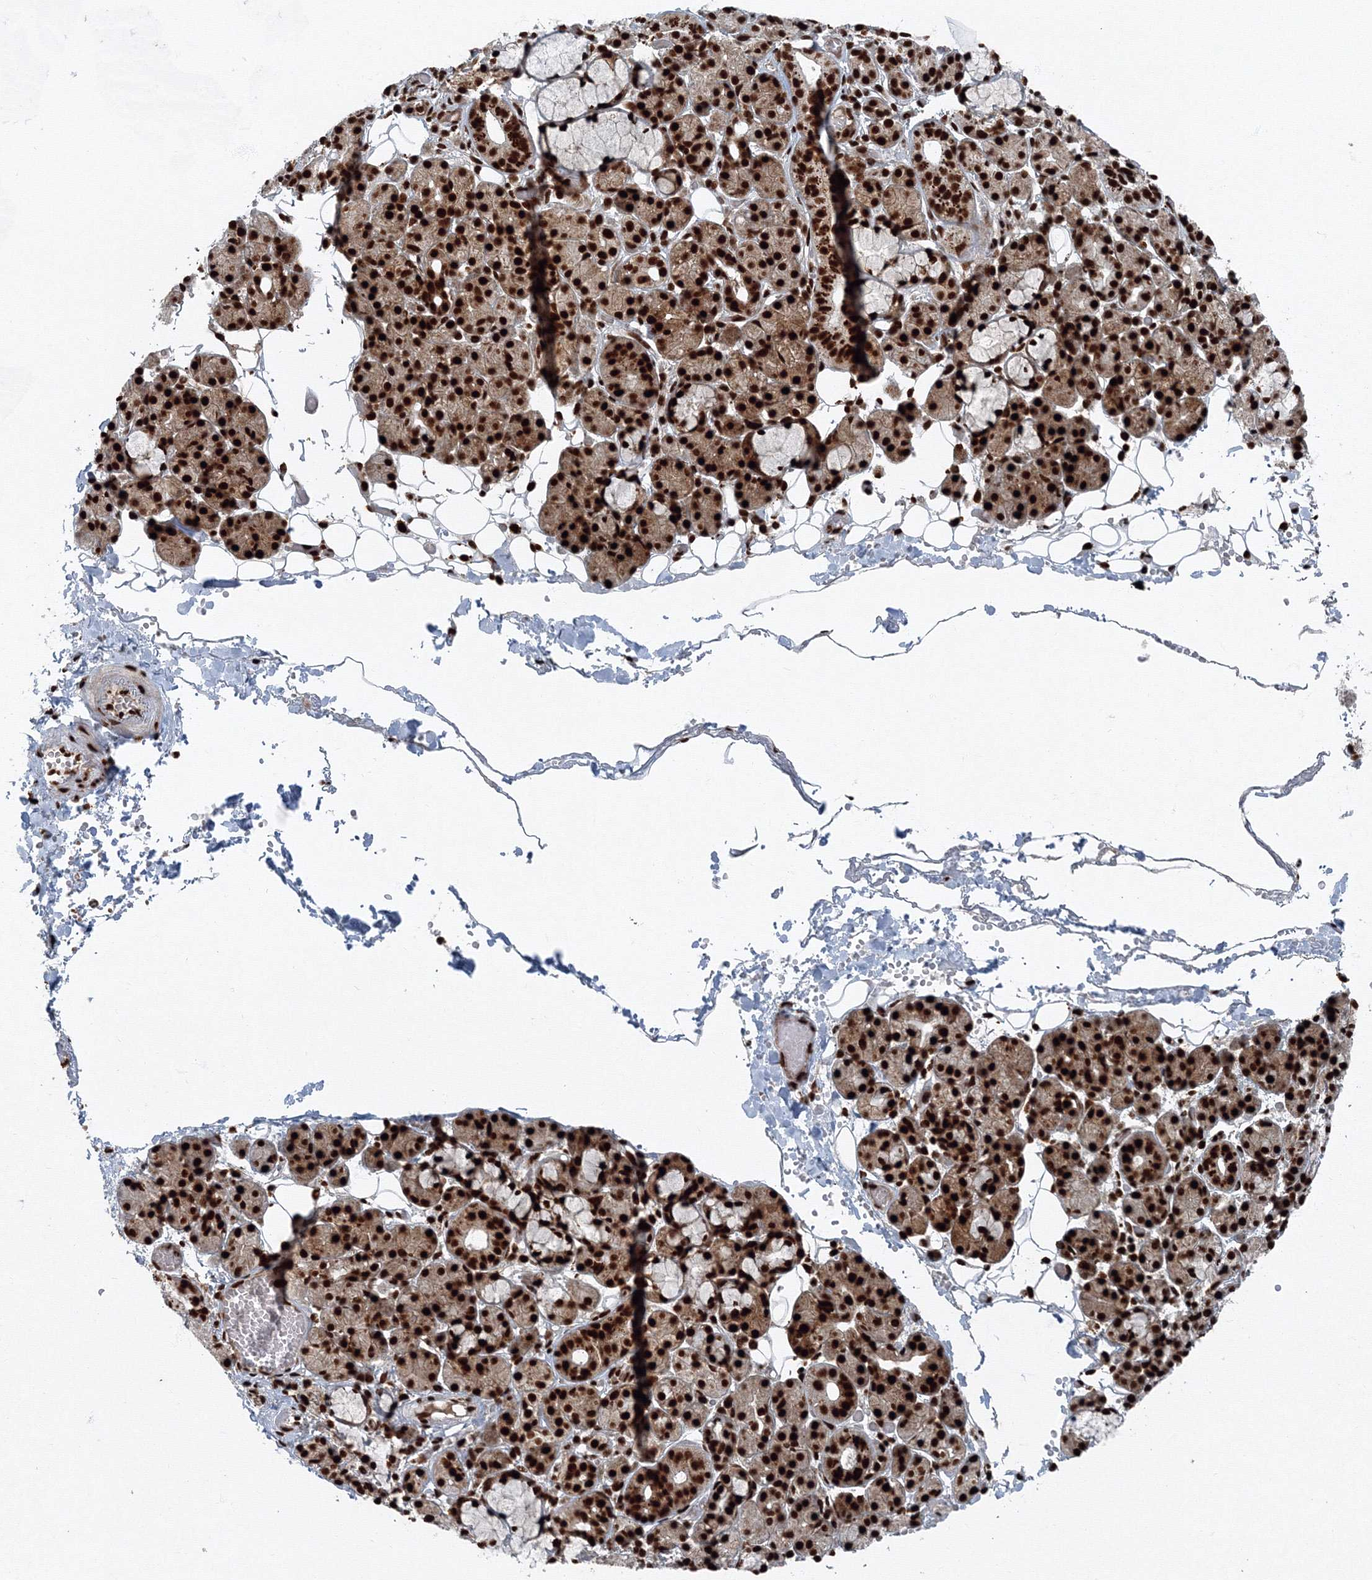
{"staining": {"intensity": "strong", "quantity": ">75%", "location": "nuclear"}, "tissue": "salivary gland", "cell_type": "Glandular cells", "image_type": "normal", "snomed": [{"axis": "morphology", "description": "Normal tissue, NOS"}, {"axis": "topography", "description": "Salivary gland"}], "caption": "Protein expression by immunohistochemistry exhibits strong nuclear expression in approximately >75% of glandular cells in normal salivary gland.", "gene": "SNRPC", "patient": {"sex": "male", "age": 63}}